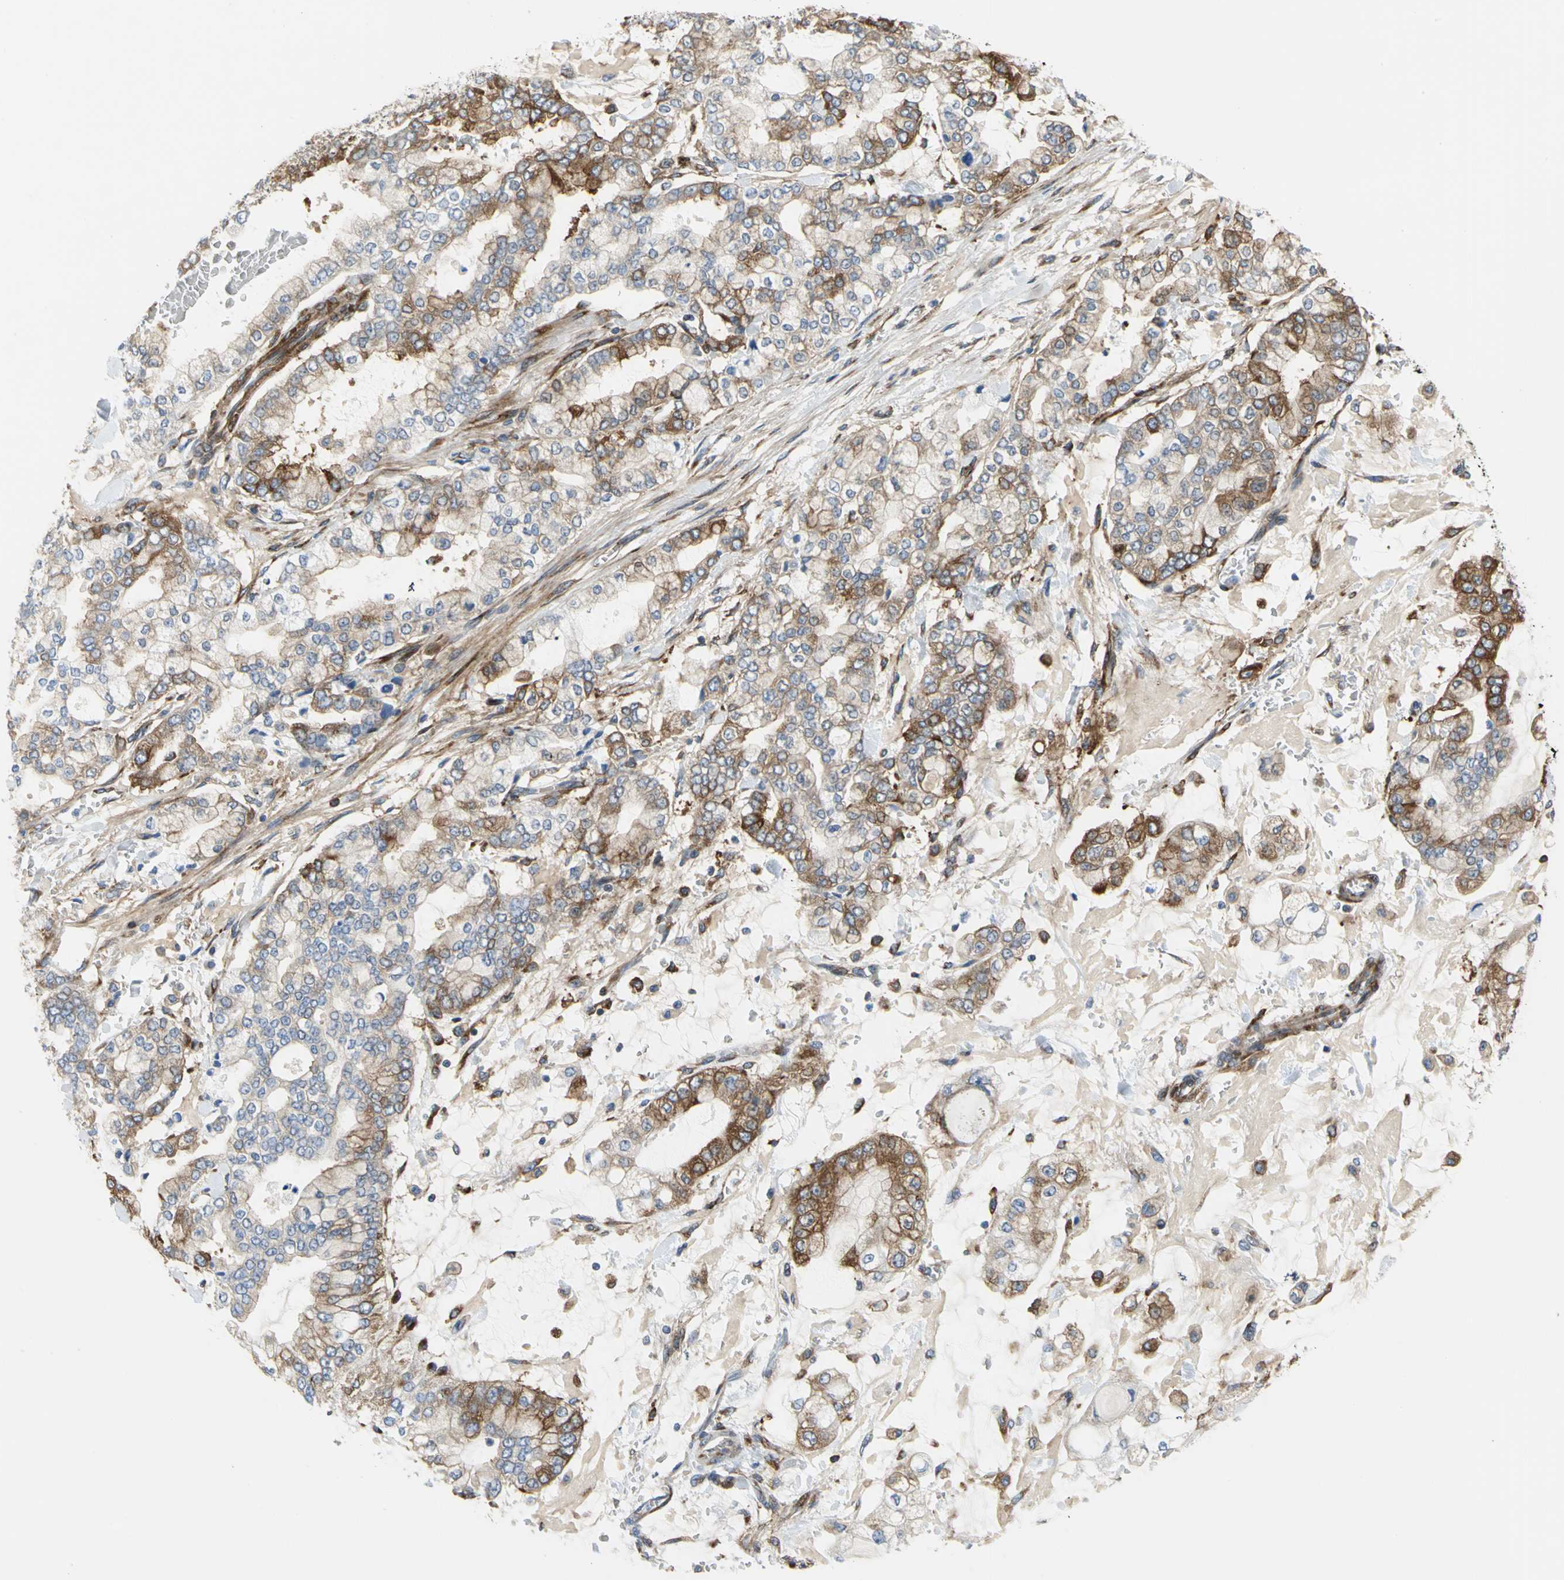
{"staining": {"intensity": "moderate", "quantity": ">75%", "location": "cytoplasmic/membranous"}, "tissue": "stomach cancer", "cell_type": "Tumor cells", "image_type": "cancer", "snomed": [{"axis": "morphology", "description": "Normal tissue, NOS"}, {"axis": "morphology", "description": "Adenocarcinoma, NOS"}, {"axis": "topography", "description": "Stomach, upper"}, {"axis": "topography", "description": "Stomach"}], "caption": "Moderate cytoplasmic/membranous positivity for a protein is present in approximately >75% of tumor cells of stomach cancer using IHC.", "gene": "YBX1", "patient": {"sex": "male", "age": 76}}